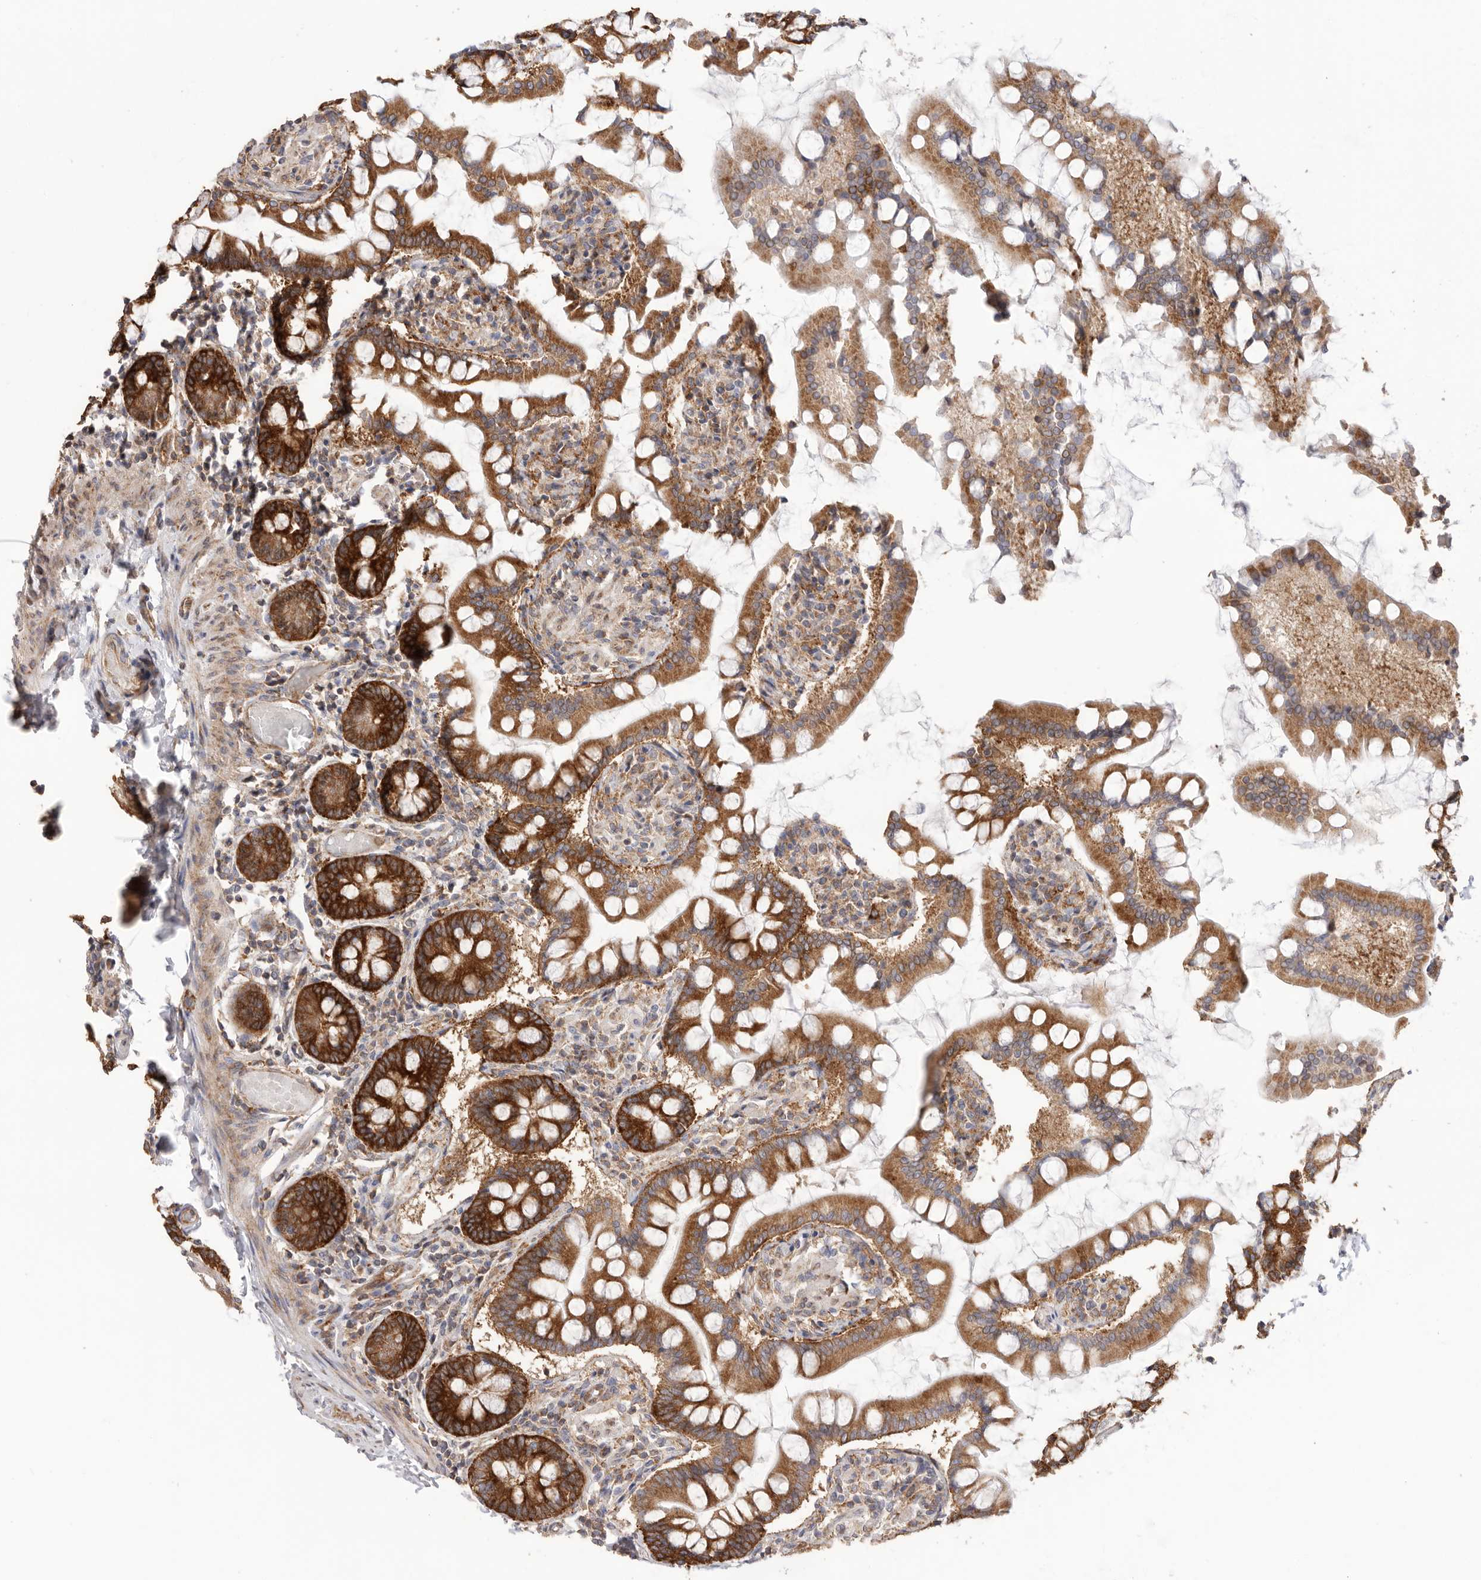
{"staining": {"intensity": "strong", "quantity": ">75%", "location": "cytoplasmic/membranous"}, "tissue": "small intestine", "cell_type": "Glandular cells", "image_type": "normal", "snomed": [{"axis": "morphology", "description": "Normal tissue, NOS"}, {"axis": "topography", "description": "Small intestine"}], "caption": "Immunohistochemical staining of unremarkable small intestine displays >75% levels of strong cytoplasmic/membranous protein expression in approximately >75% of glandular cells.", "gene": "SERBP1", "patient": {"sex": "male", "age": 41}}